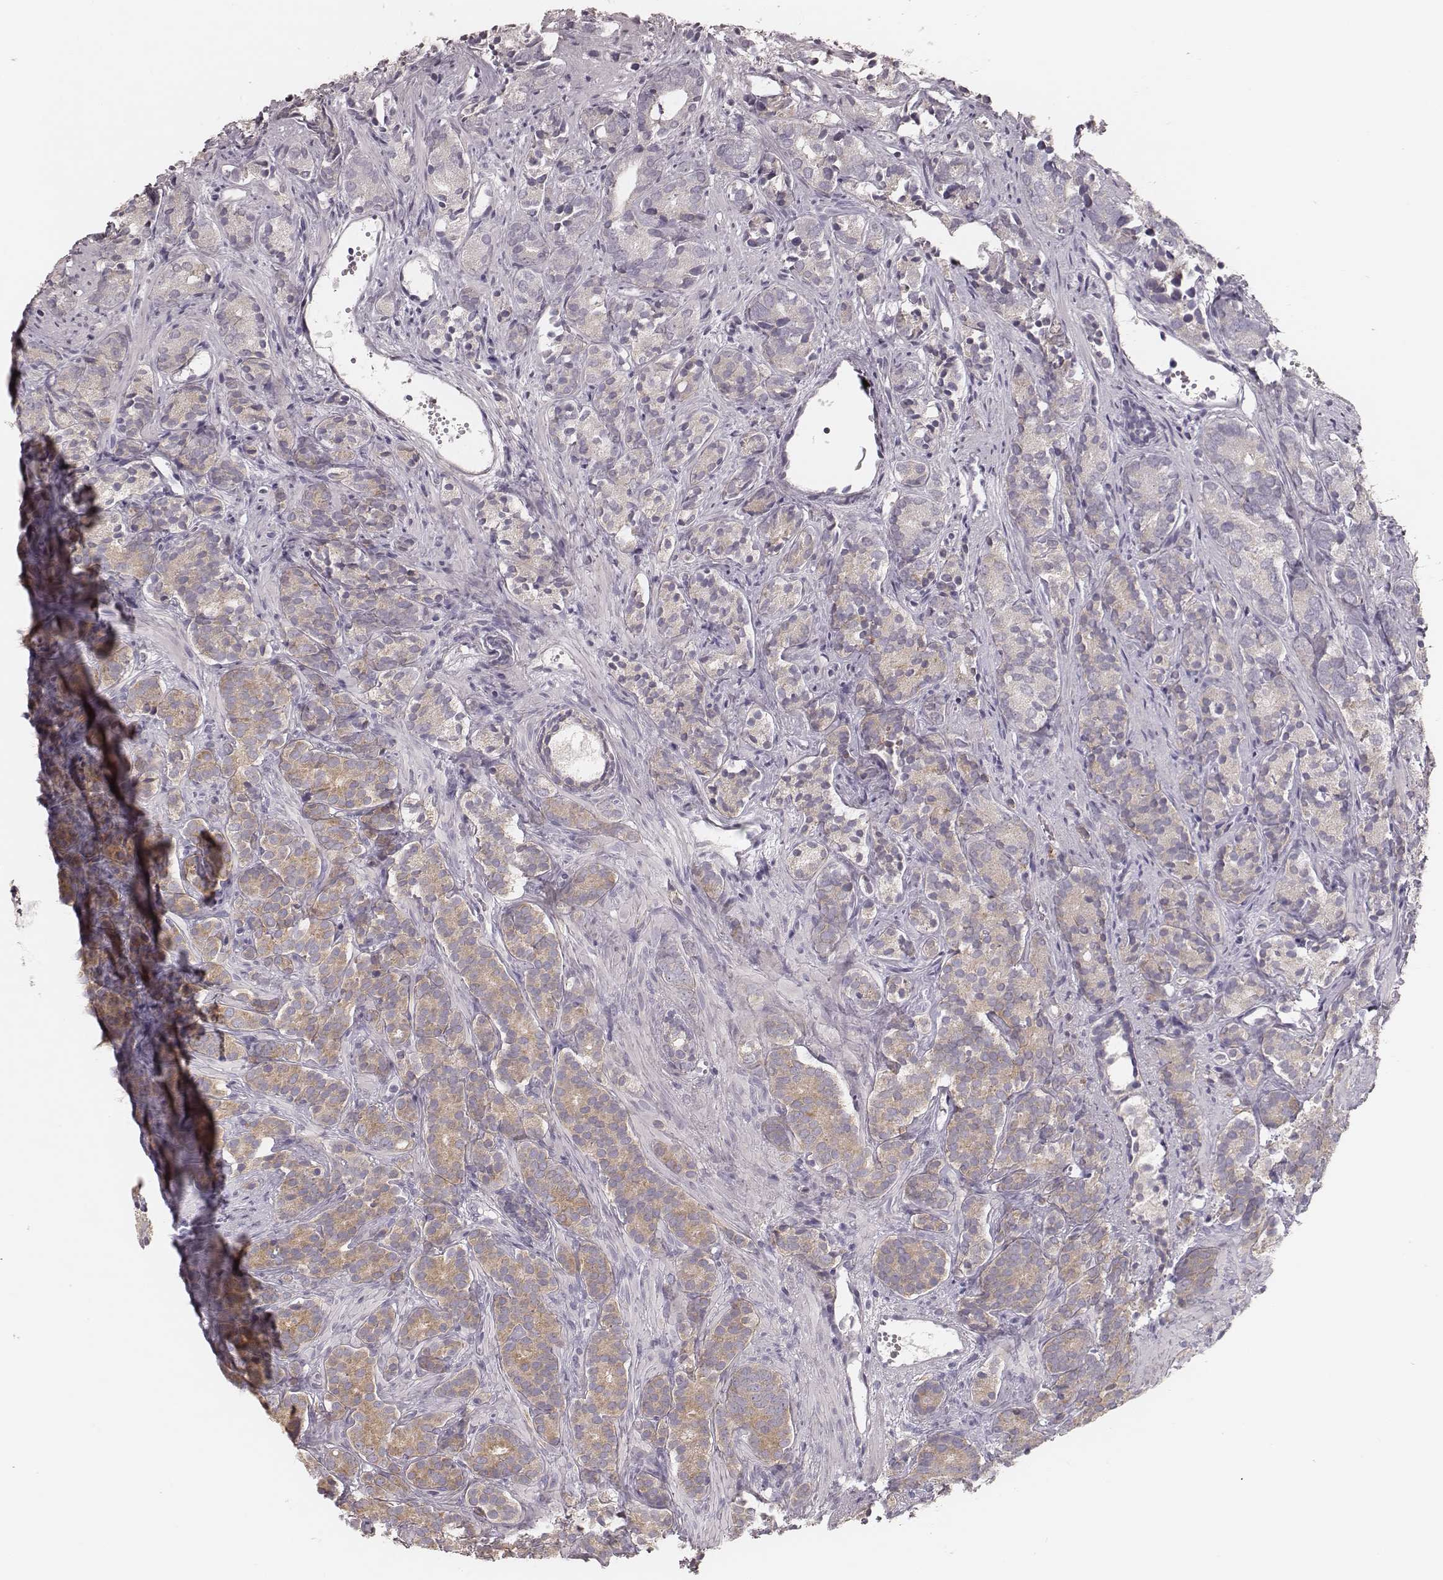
{"staining": {"intensity": "moderate", "quantity": "25%-75%", "location": "cytoplasmic/membranous"}, "tissue": "prostate cancer", "cell_type": "Tumor cells", "image_type": "cancer", "snomed": [{"axis": "morphology", "description": "Adenocarcinoma, High grade"}, {"axis": "topography", "description": "Prostate"}], "caption": "A histopathology image of adenocarcinoma (high-grade) (prostate) stained for a protein exhibits moderate cytoplasmic/membranous brown staining in tumor cells.", "gene": "KIF5C", "patient": {"sex": "male", "age": 84}}